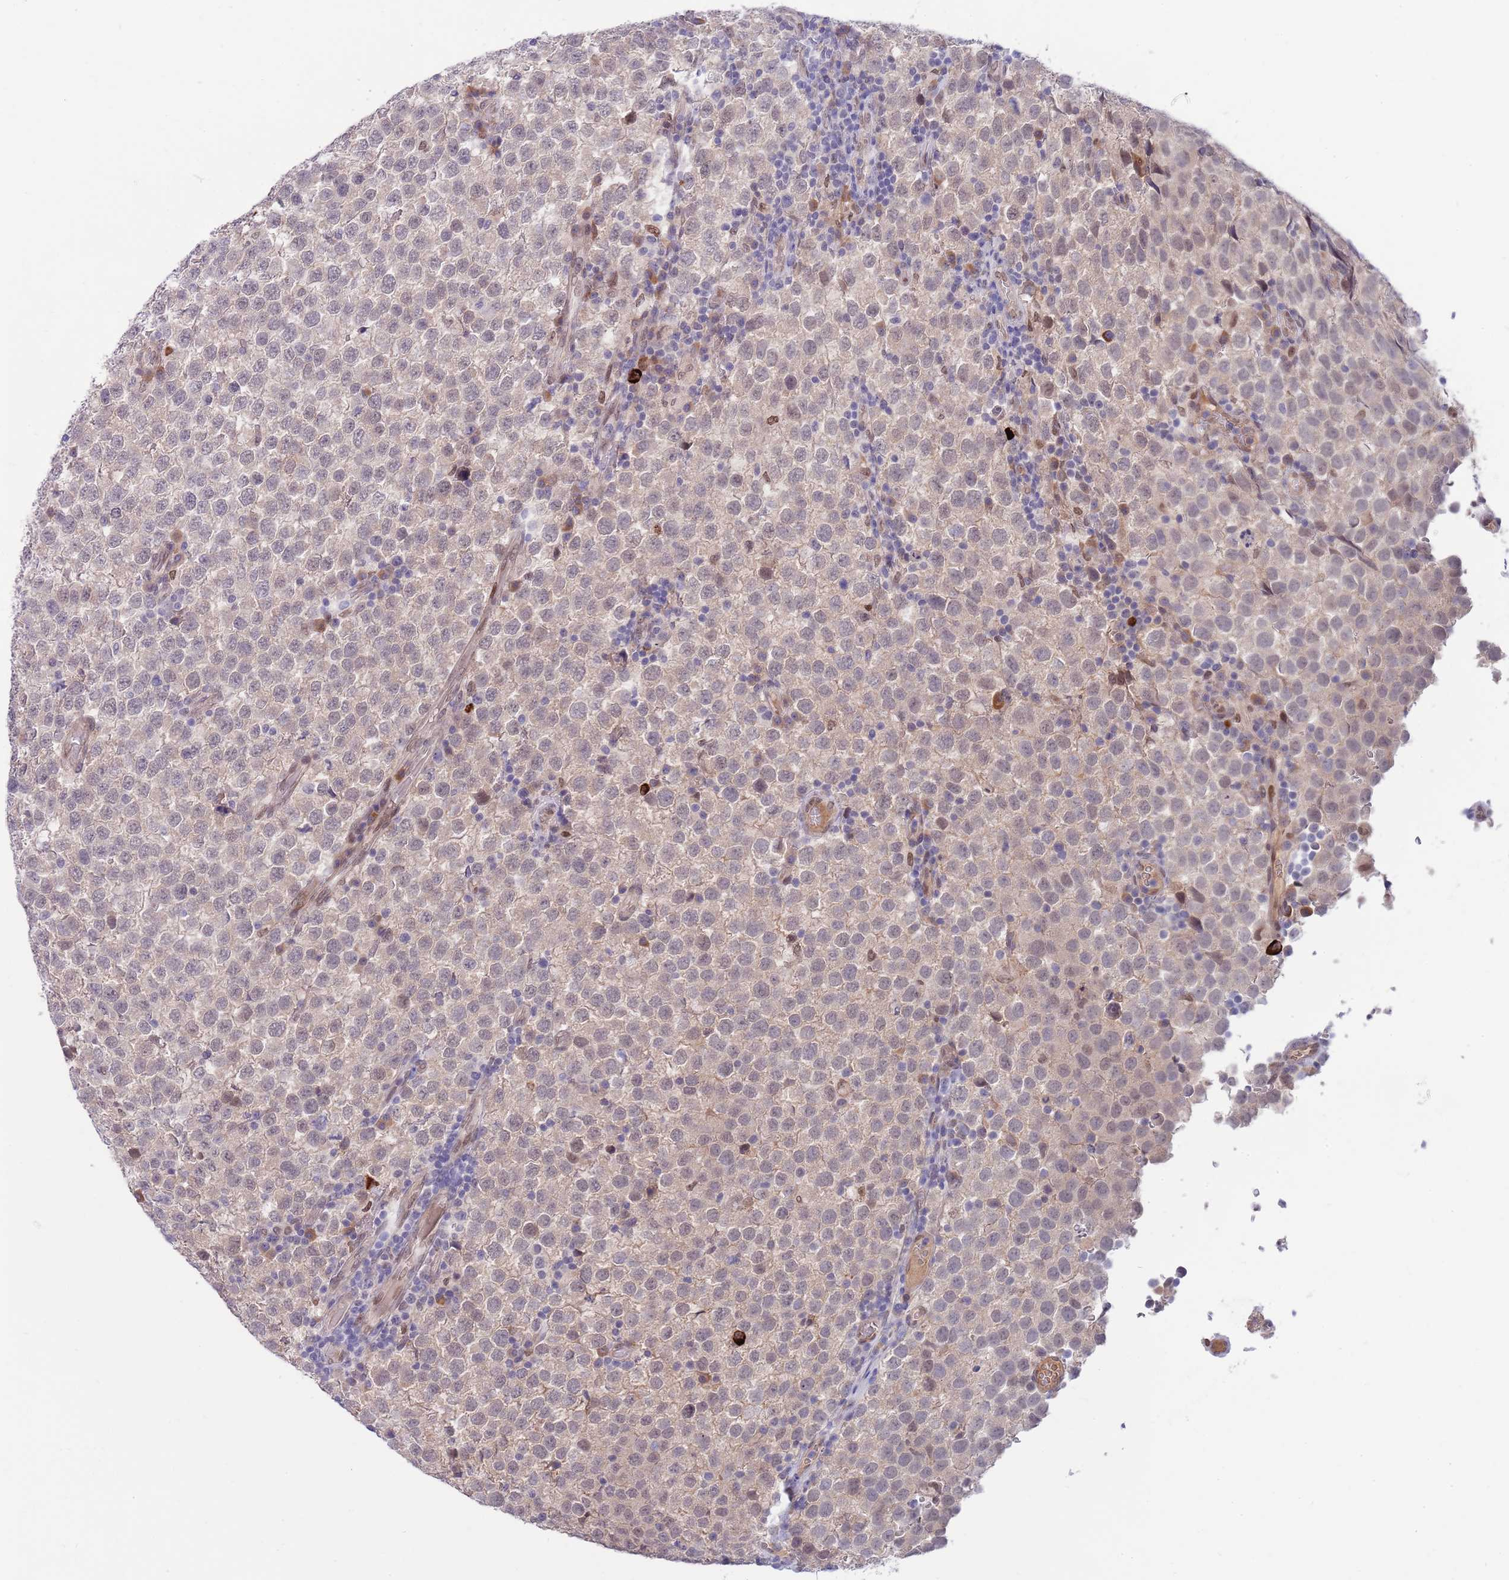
{"staining": {"intensity": "weak", "quantity": "25%-75%", "location": "cytoplasmic/membranous,nuclear"}, "tissue": "testis cancer", "cell_type": "Tumor cells", "image_type": "cancer", "snomed": [{"axis": "morphology", "description": "Seminoma, NOS"}, {"axis": "topography", "description": "Testis"}], "caption": "Approximately 25%-75% of tumor cells in testis cancer (seminoma) reveal weak cytoplasmic/membranous and nuclear protein staining as visualized by brown immunohistochemical staining.", "gene": "NLRP6", "patient": {"sex": "male", "age": 34}}